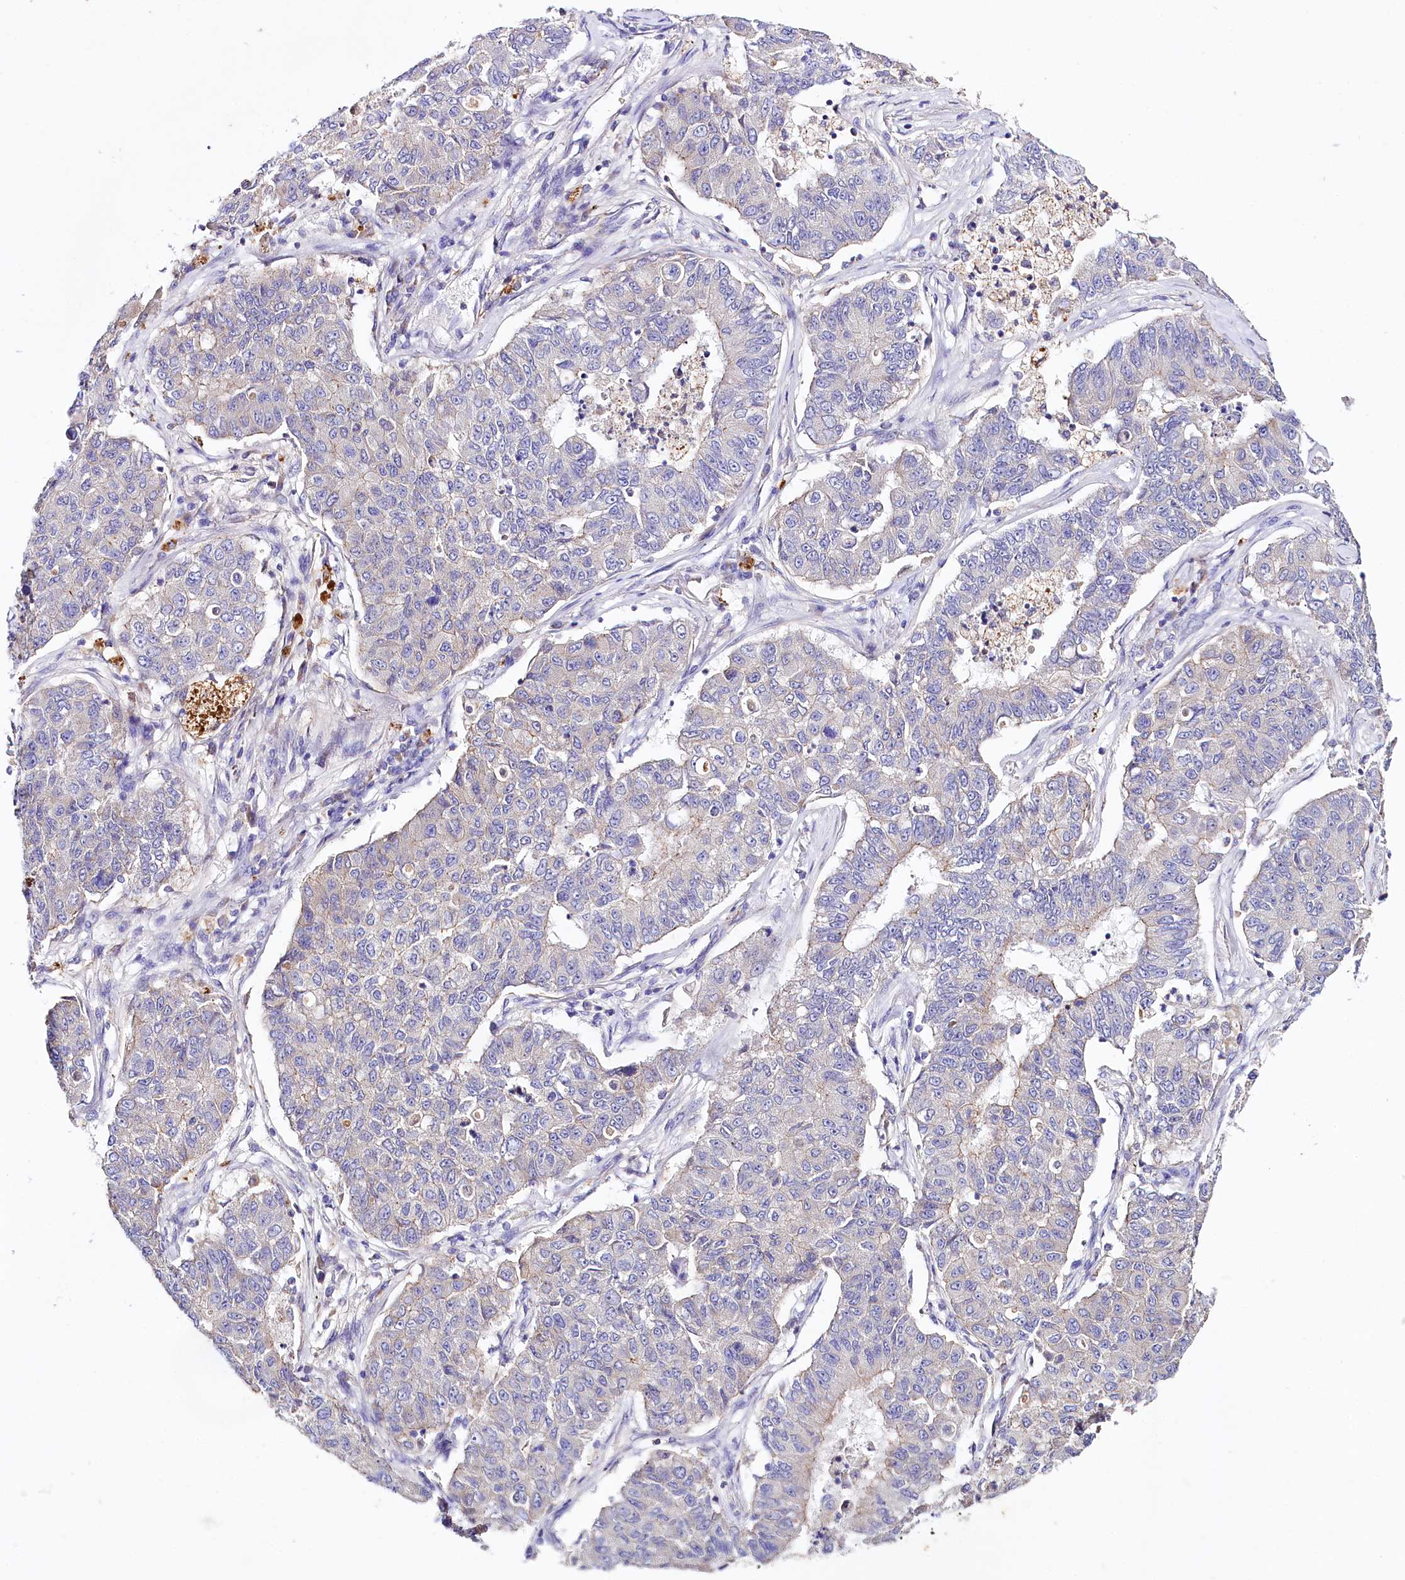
{"staining": {"intensity": "moderate", "quantity": "<25%", "location": "cytoplasmic/membranous"}, "tissue": "lung cancer", "cell_type": "Tumor cells", "image_type": "cancer", "snomed": [{"axis": "morphology", "description": "Squamous cell carcinoma, NOS"}, {"axis": "topography", "description": "Lung"}], "caption": "IHC (DAB (3,3'-diaminobenzidine)) staining of human lung squamous cell carcinoma demonstrates moderate cytoplasmic/membranous protein positivity in approximately <25% of tumor cells.", "gene": "SACM1L", "patient": {"sex": "male", "age": 74}}